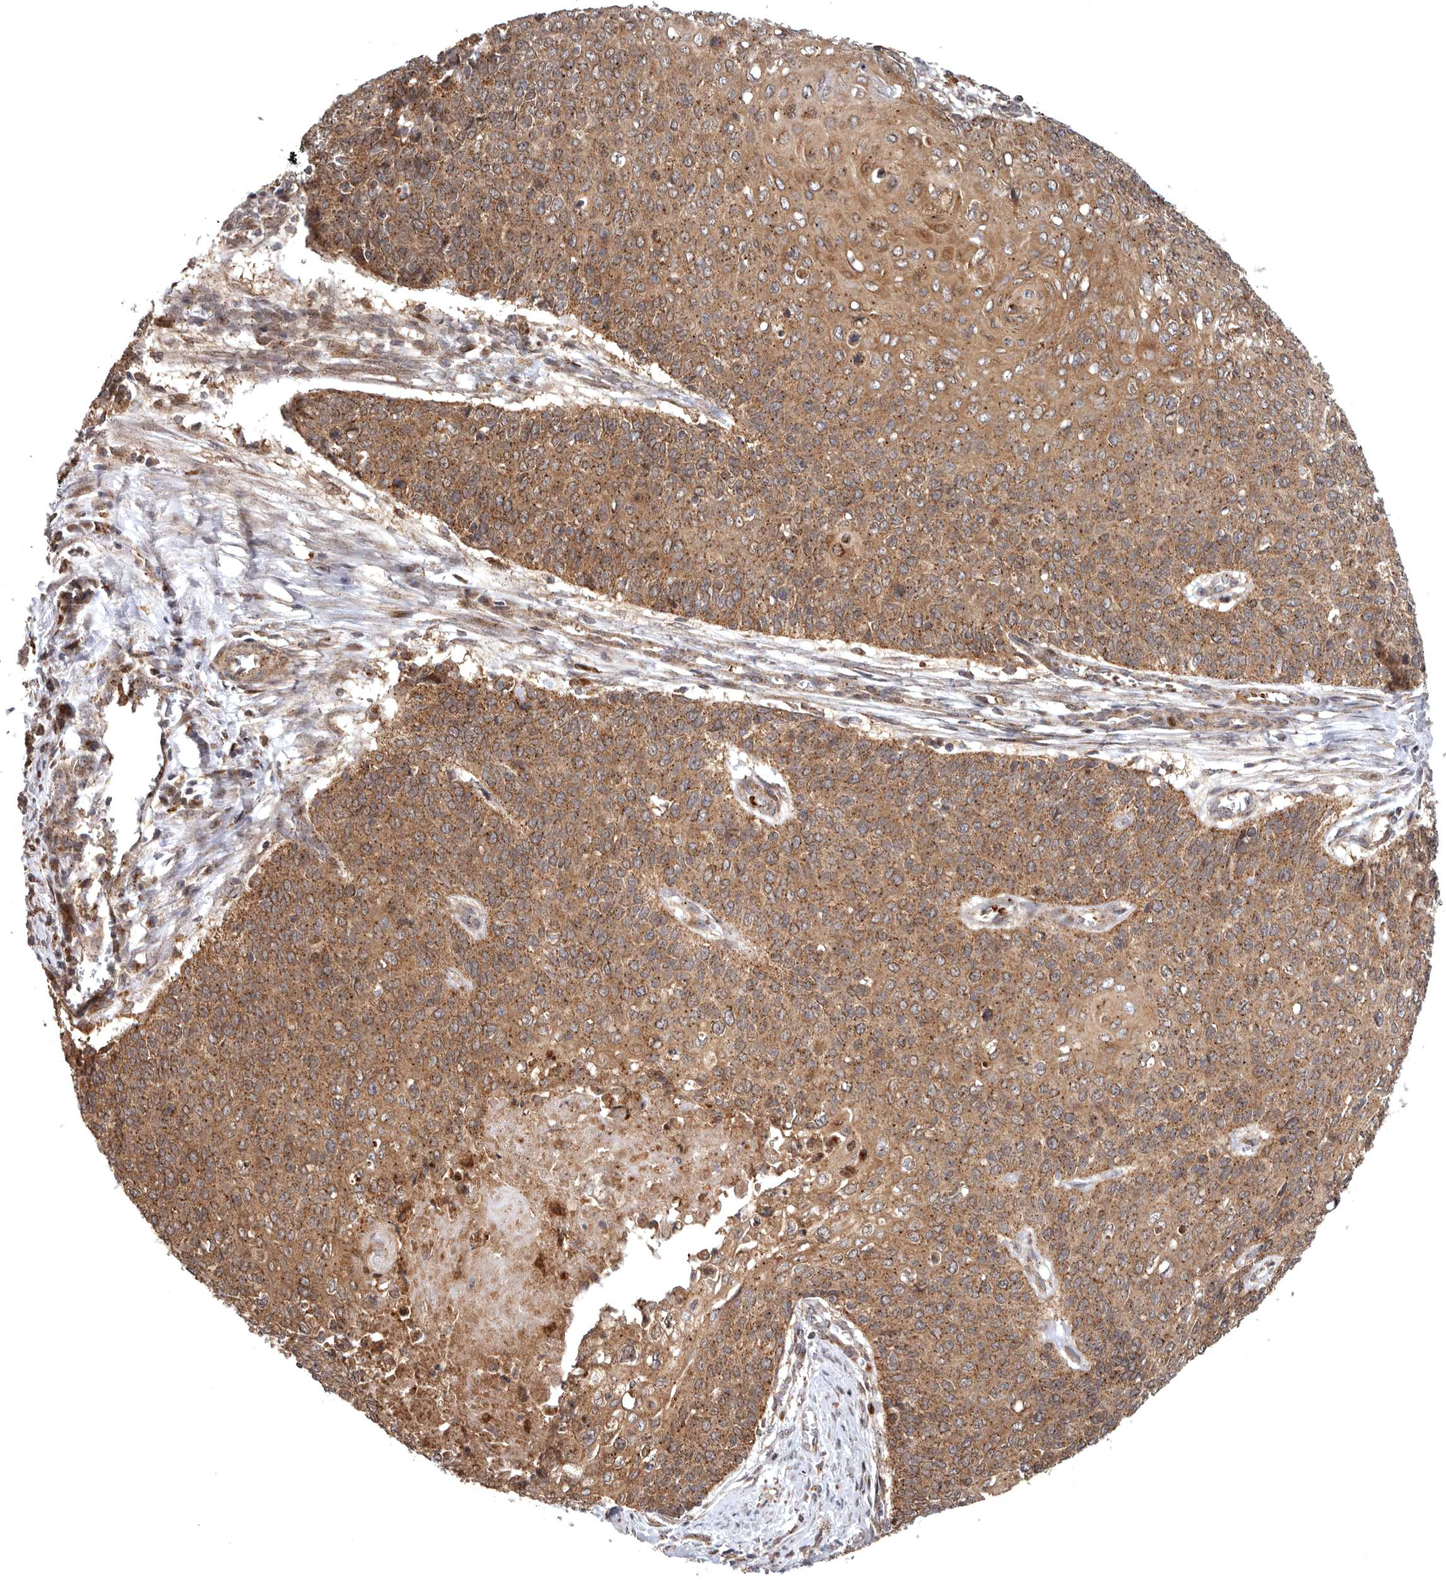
{"staining": {"intensity": "moderate", "quantity": ">75%", "location": "cytoplasmic/membranous"}, "tissue": "cervical cancer", "cell_type": "Tumor cells", "image_type": "cancer", "snomed": [{"axis": "morphology", "description": "Squamous cell carcinoma, NOS"}, {"axis": "topography", "description": "Cervix"}], "caption": "Cervical cancer was stained to show a protein in brown. There is medium levels of moderate cytoplasmic/membranous positivity in about >75% of tumor cells. Using DAB (3,3'-diaminobenzidine) (brown) and hematoxylin (blue) stains, captured at high magnification using brightfield microscopy.", "gene": "FGFR4", "patient": {"sex": "female", "age": 39}}